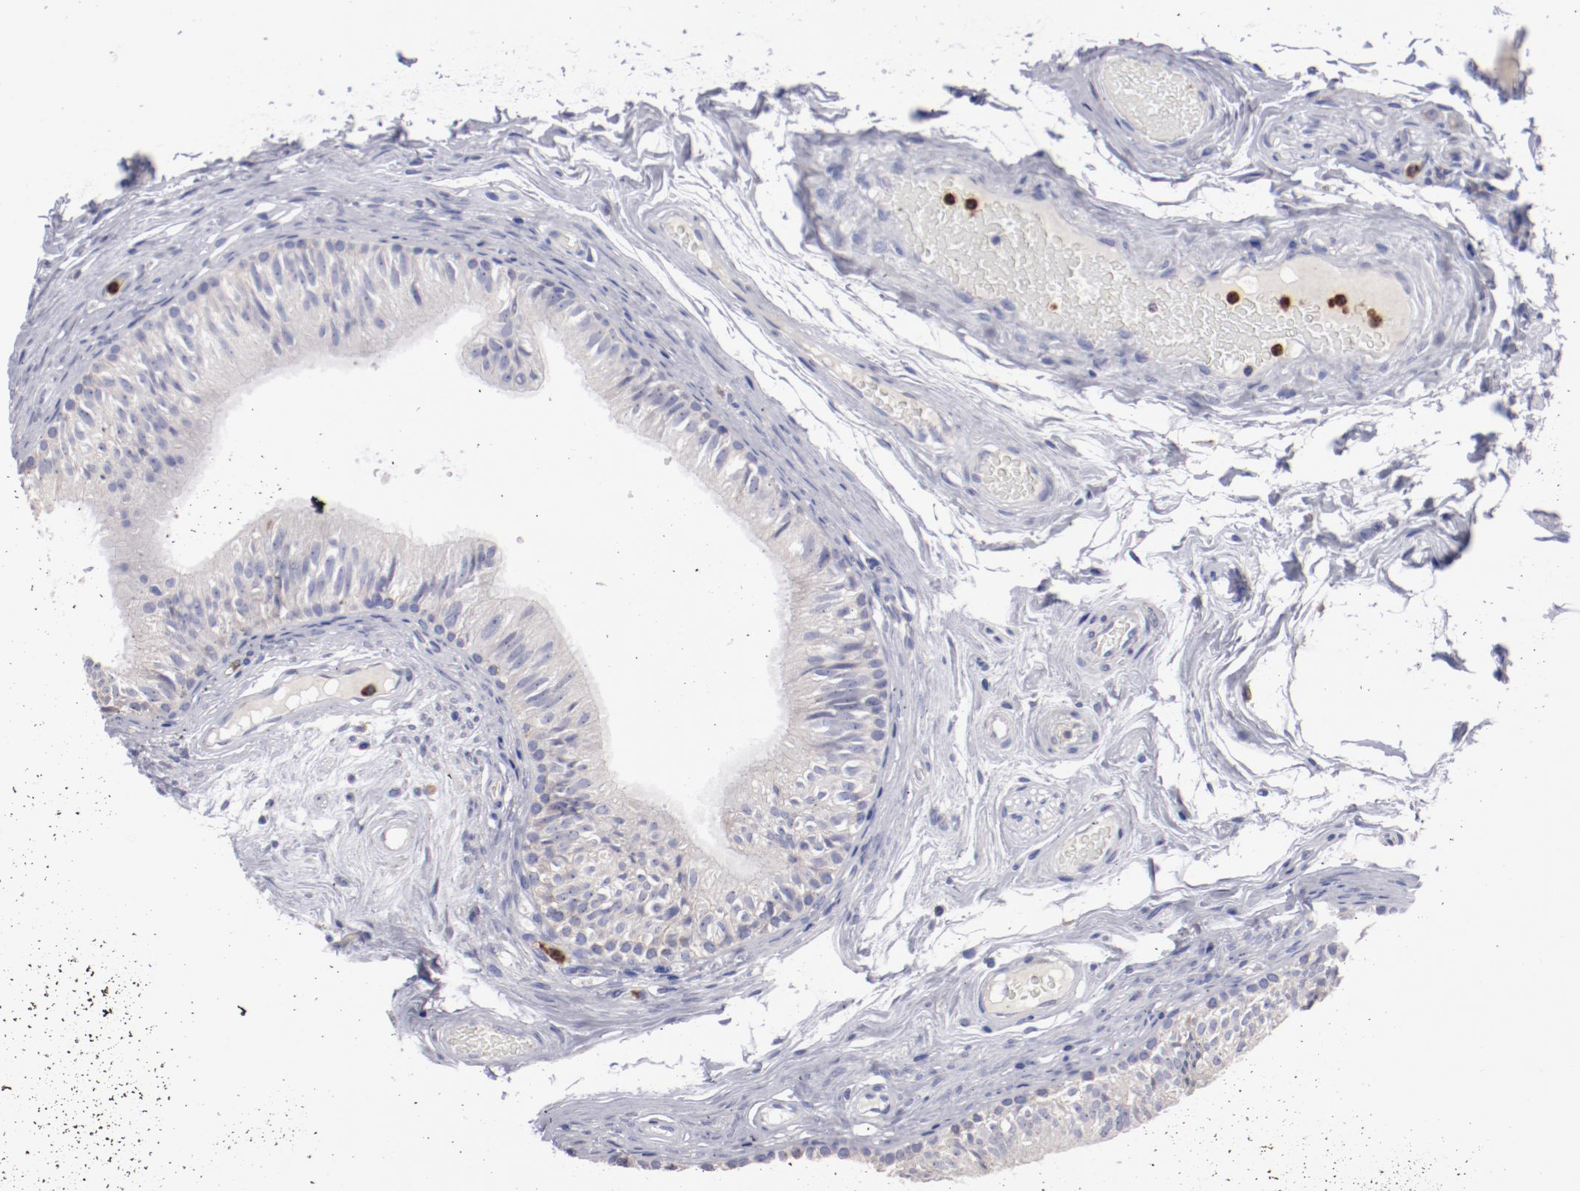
{"staining": {"intensity": "weak", "quantity": ">75%", "location": "cytoplasmic/membranous"}, "tissue": "epididymis", "cell_type": "Glandular cells", "image_type": "normal", "snomed": [{"axis": "morphology", "description": "Normal tissue, NOS"}, {"axis": "topography", "description": "Testis"}, {"axis": "topography", "description": "Epididymis"}], "caption": "Glandular cells display weak cytoplasmic/membranous staining in approximately >75% of cells in normal epididymis.", "gene": "FGR", "patient": {"sex": "male", "age": 36}}